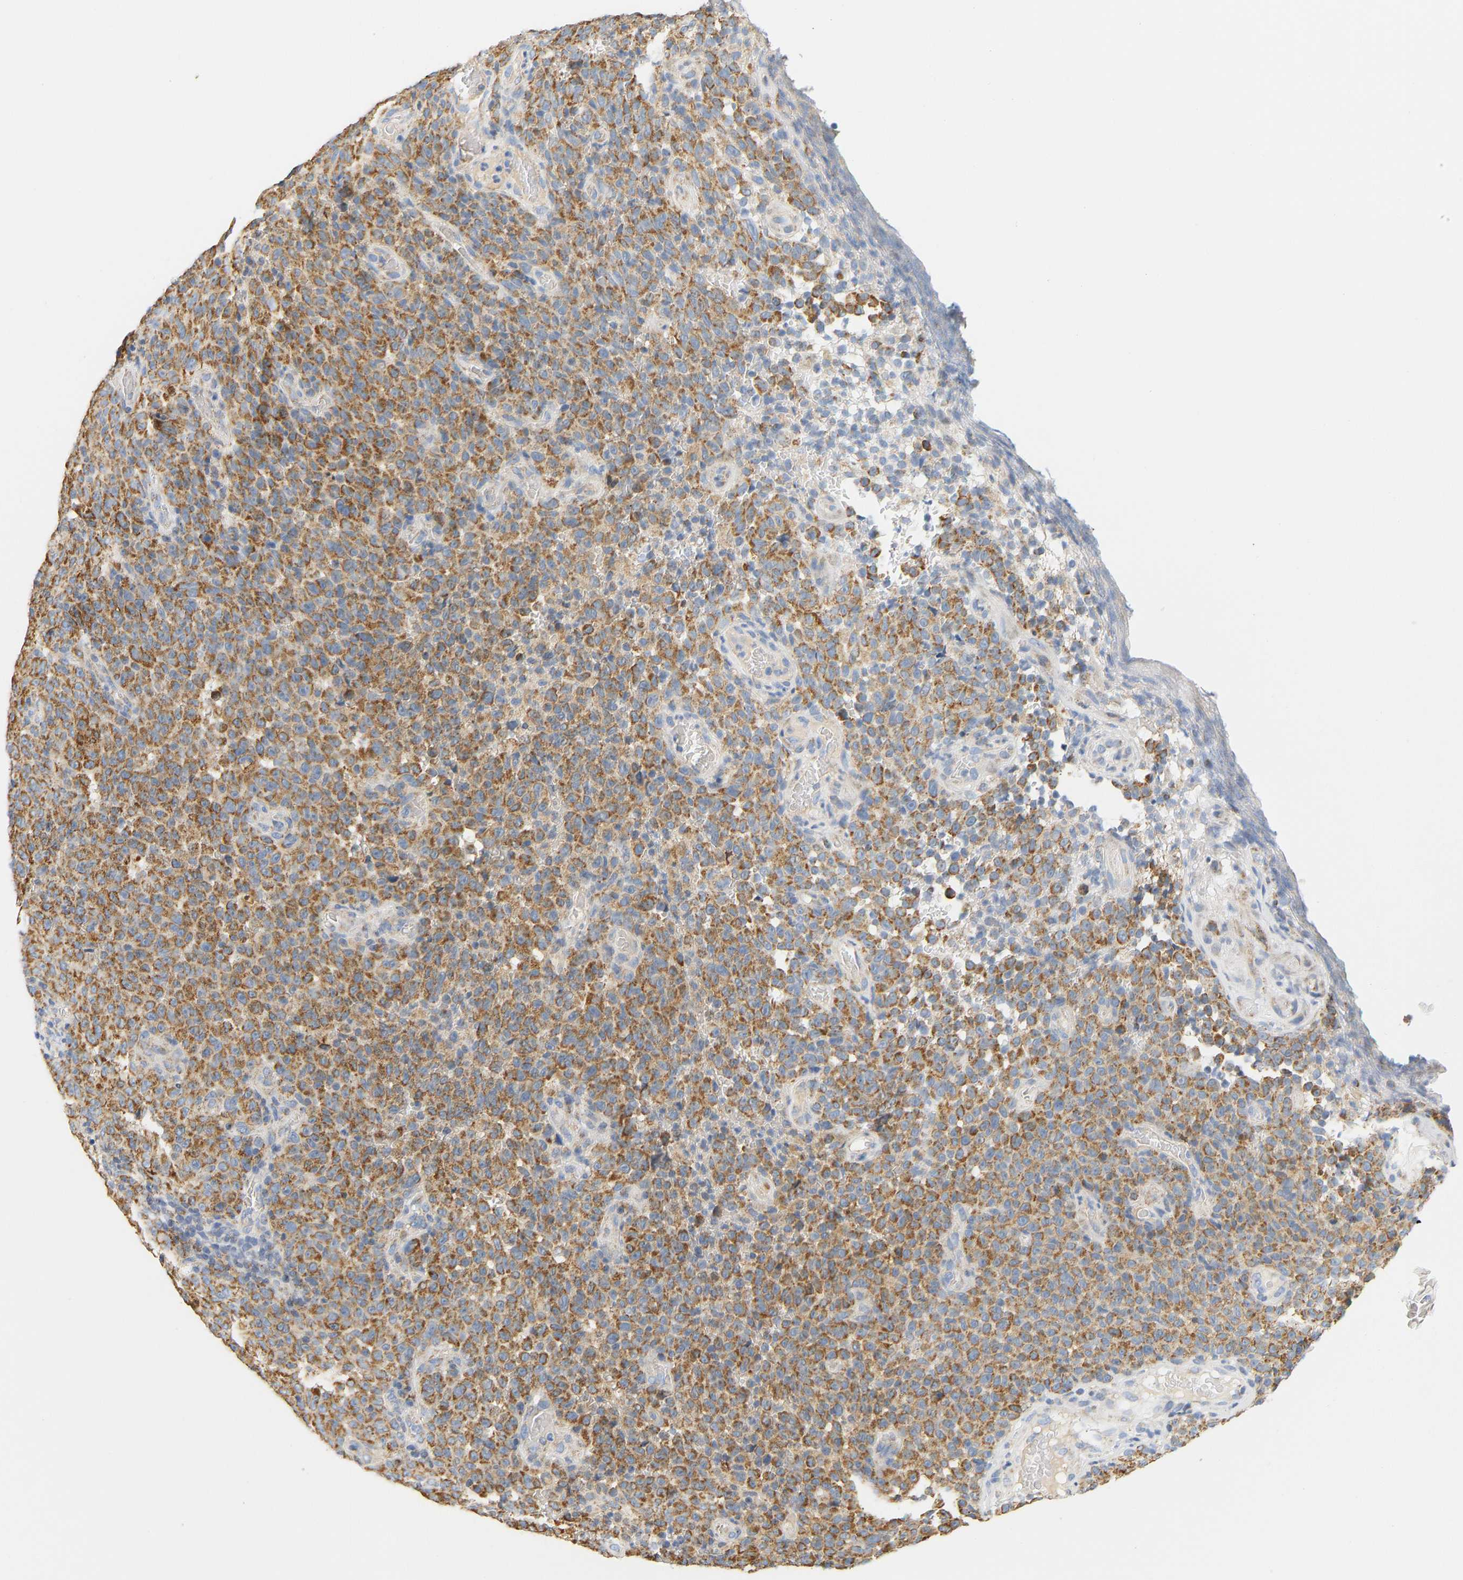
{"staining": {"intensity": "moderate", "quantity": ">75%", "location": "cytoplasmic/membranous"}, "tissue": "melanoma", "cell_type": "Tumor cells", "image_type": "cancer", "snomed": [{"axis": "morphology", "description": "Malignant melanoma, NOS"}, {"axis": "topography", "description": "Skin"}], "caption": "Melanoma stained with IHC demonstrates moderate cytoplasmic/membranous positivity in about >75% of tumor cells. The protein is shown in brown color, while the nuclei are stained blue.", "gene": "GRPEL2", "patient": {"sex": "female", "age": 82}}